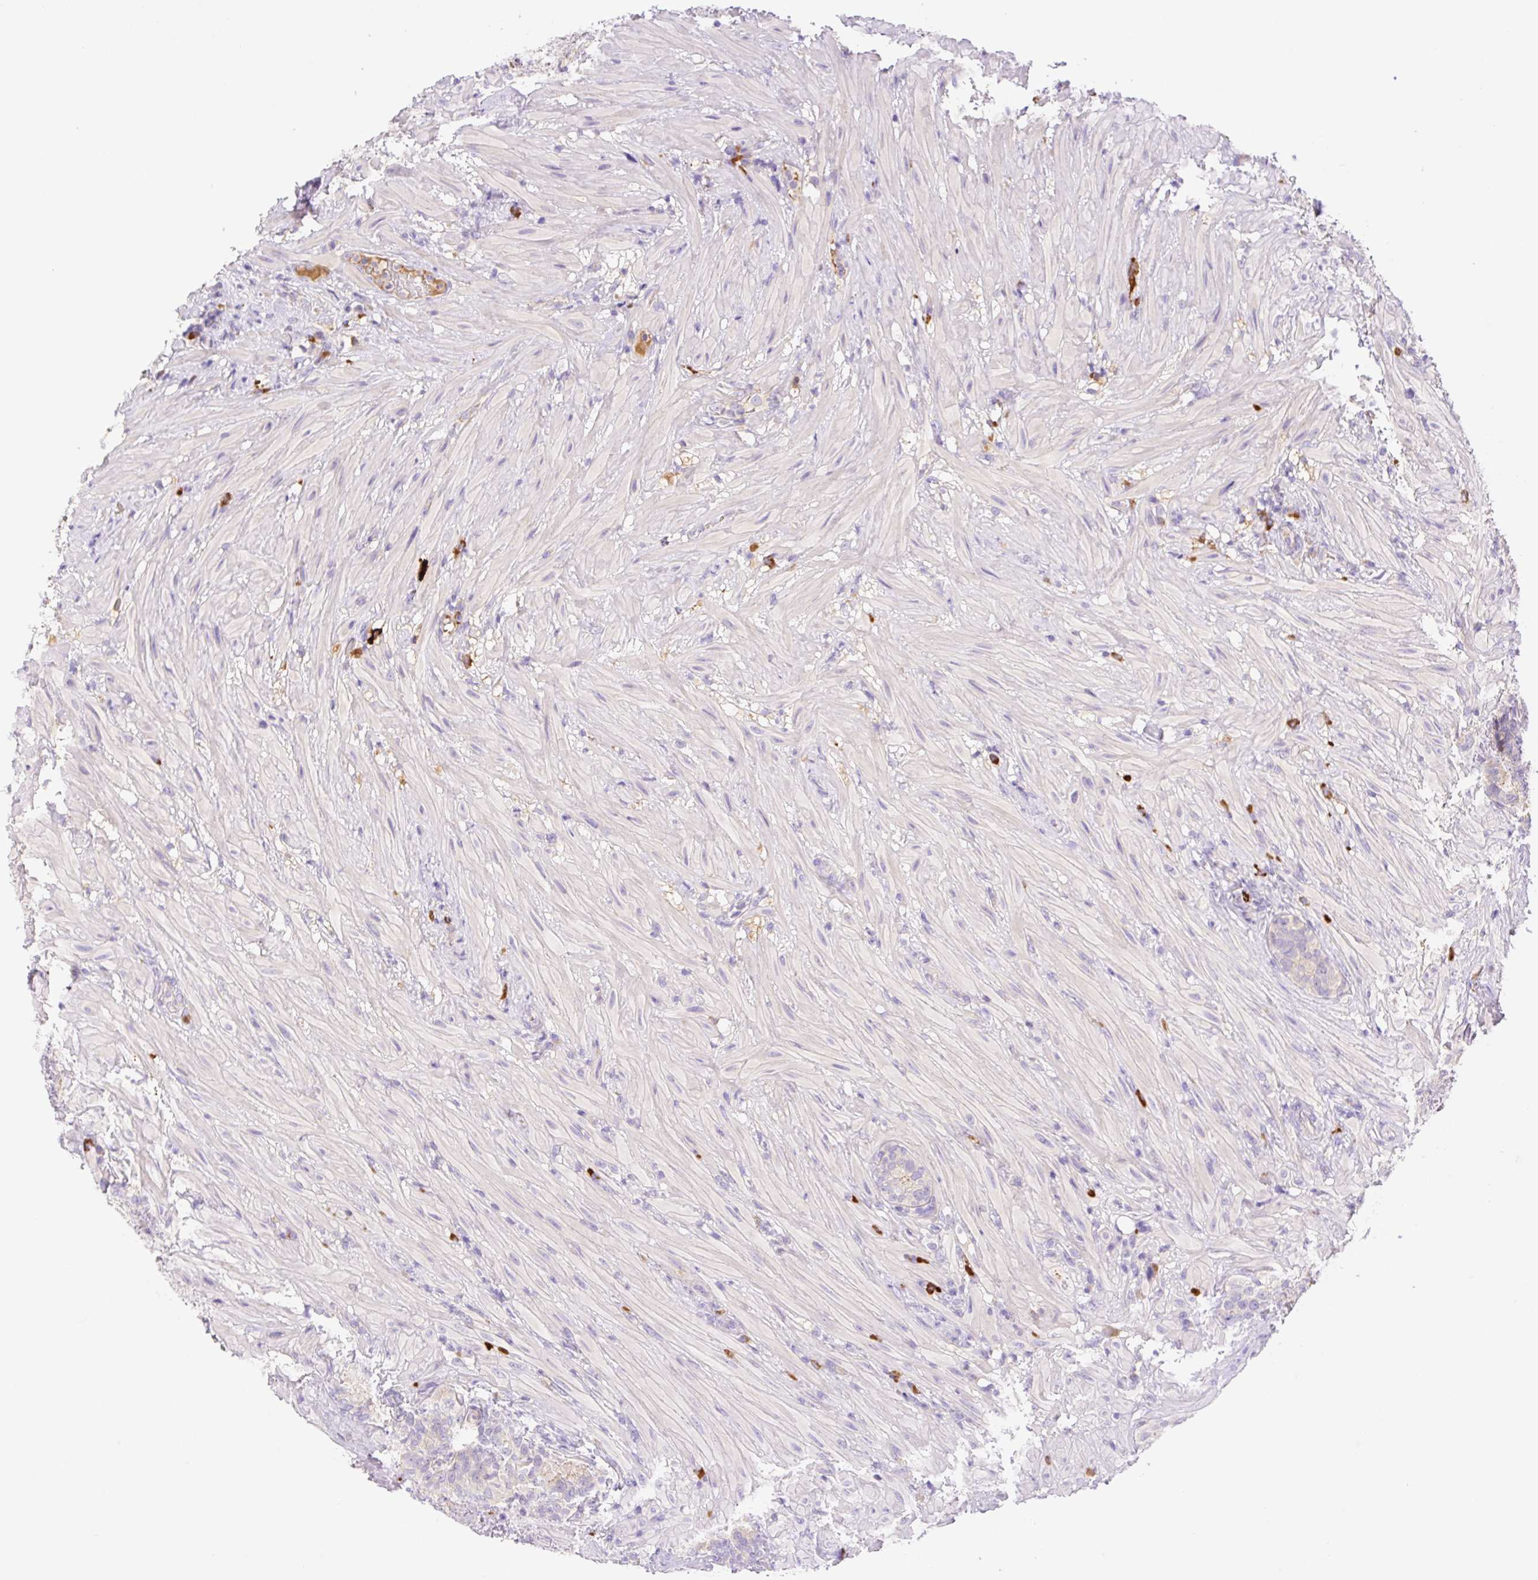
{"staining": {"intensity": "negative", "quantity": "none", "location": "none"}, "tissue": "seminal vesicle", "cell_type": "Glandular cells", "image_type": "normal", "snomed": [{"axis": "morphology", "description": "Normal tissue, NOS"}, {"axis": "topography", "description": "Seminal veicle"}], "caption": "IHC micrograph of normal seminal vesicle: seminal vesicle stained with DAB (3,3'-diaminobenzidine) shows no significant protein positivity in glandular cells.", "gene": "DENND5A", "patient": {"sex": "male", "age": 68}}